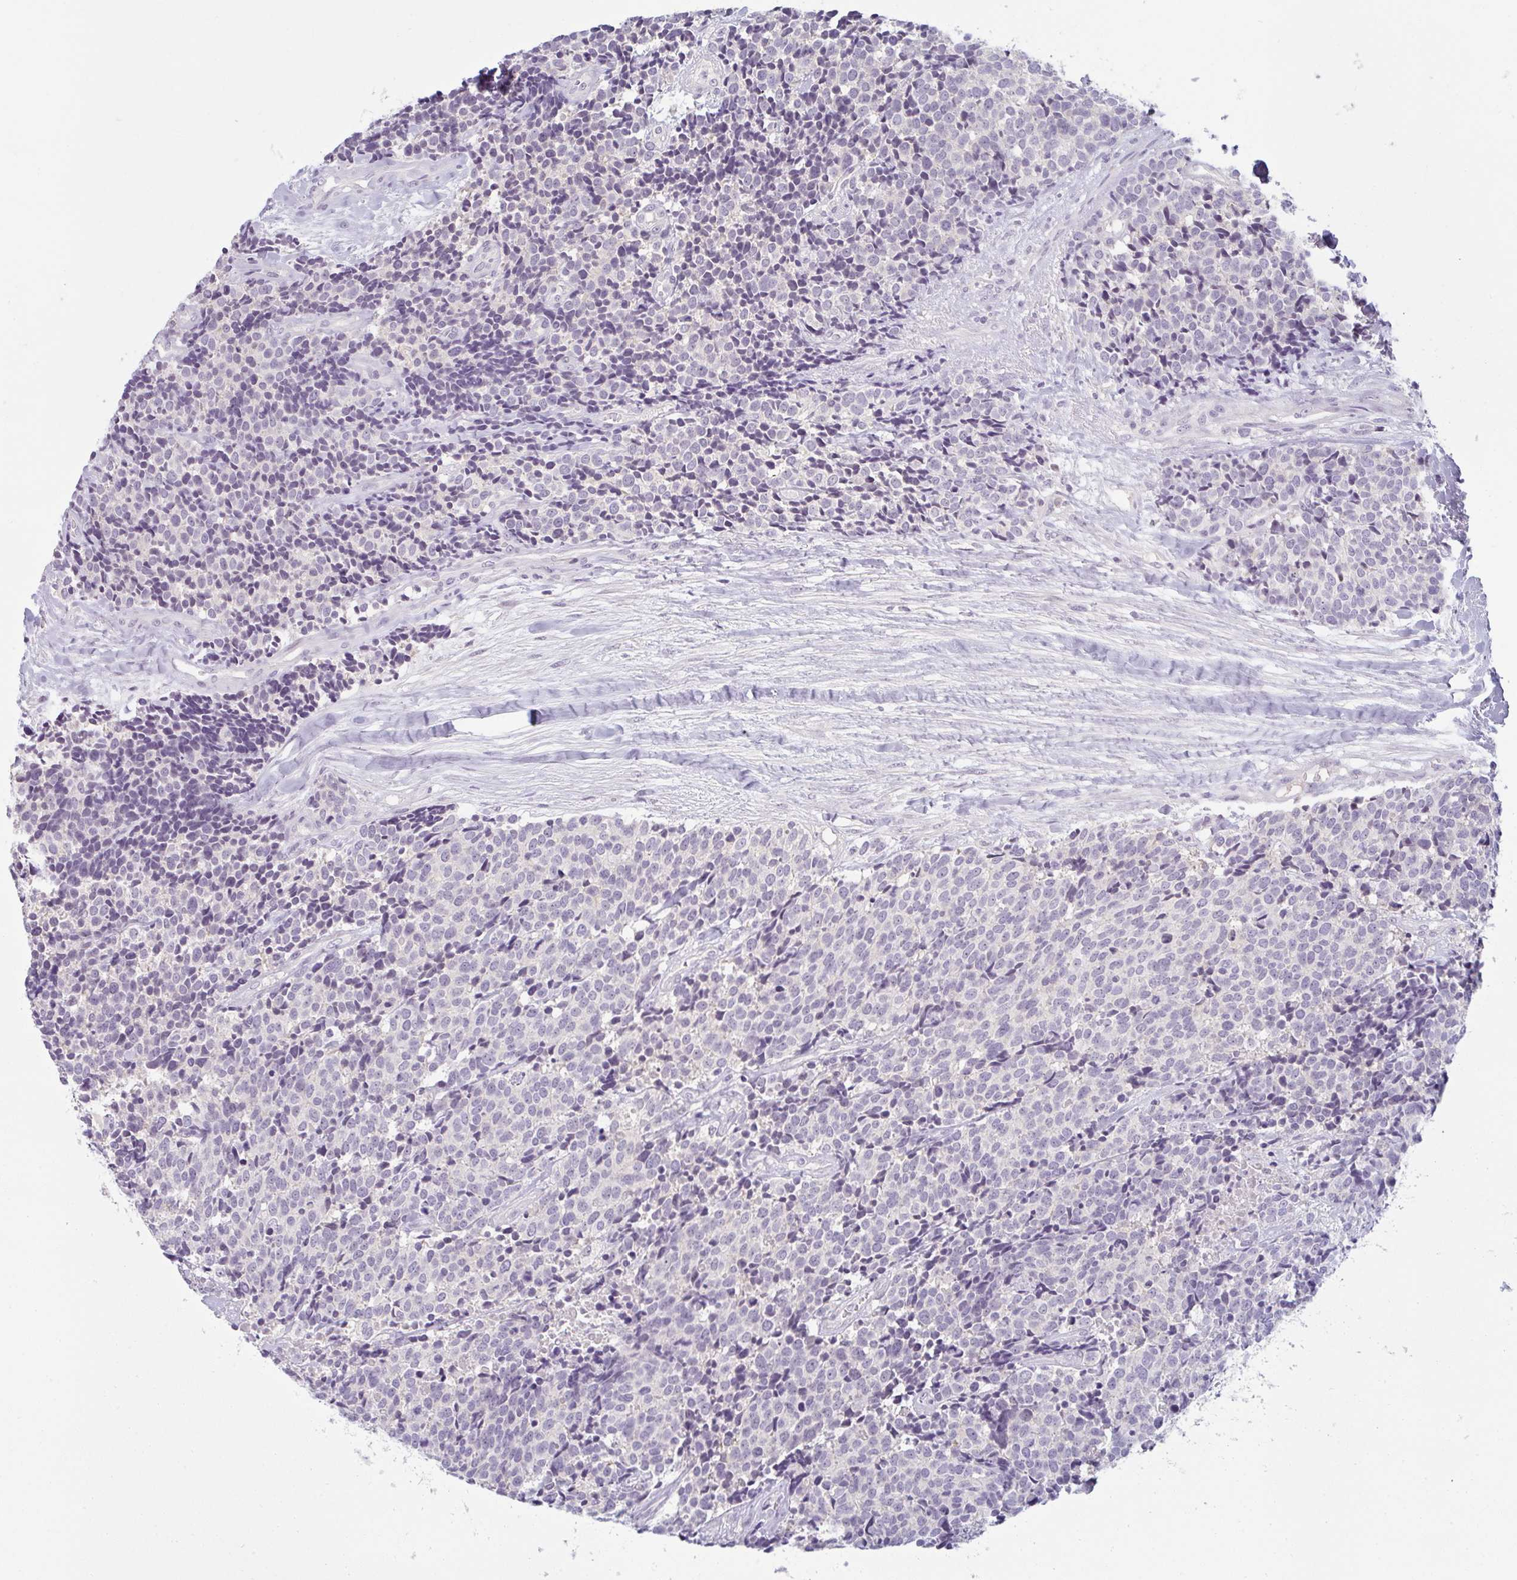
{"staining": {"intensity": "negative", "quantity": "none", "location": "none"}, "tissue": "carcinoid", "cell_type": "Tumor cells", "image_type": "cancer", "snomed": [{"axis": "morphology", "description": "Carcinoid, malignant, NOS"}, {"axis": "topography", "description": "Skin"}], "caption": "Photomicrograph shows no protein staining in tumor cells of malignant carcinoid tissue.", "gene": "PPFIA4", "patient": {"sex": "female", "age": 79}}